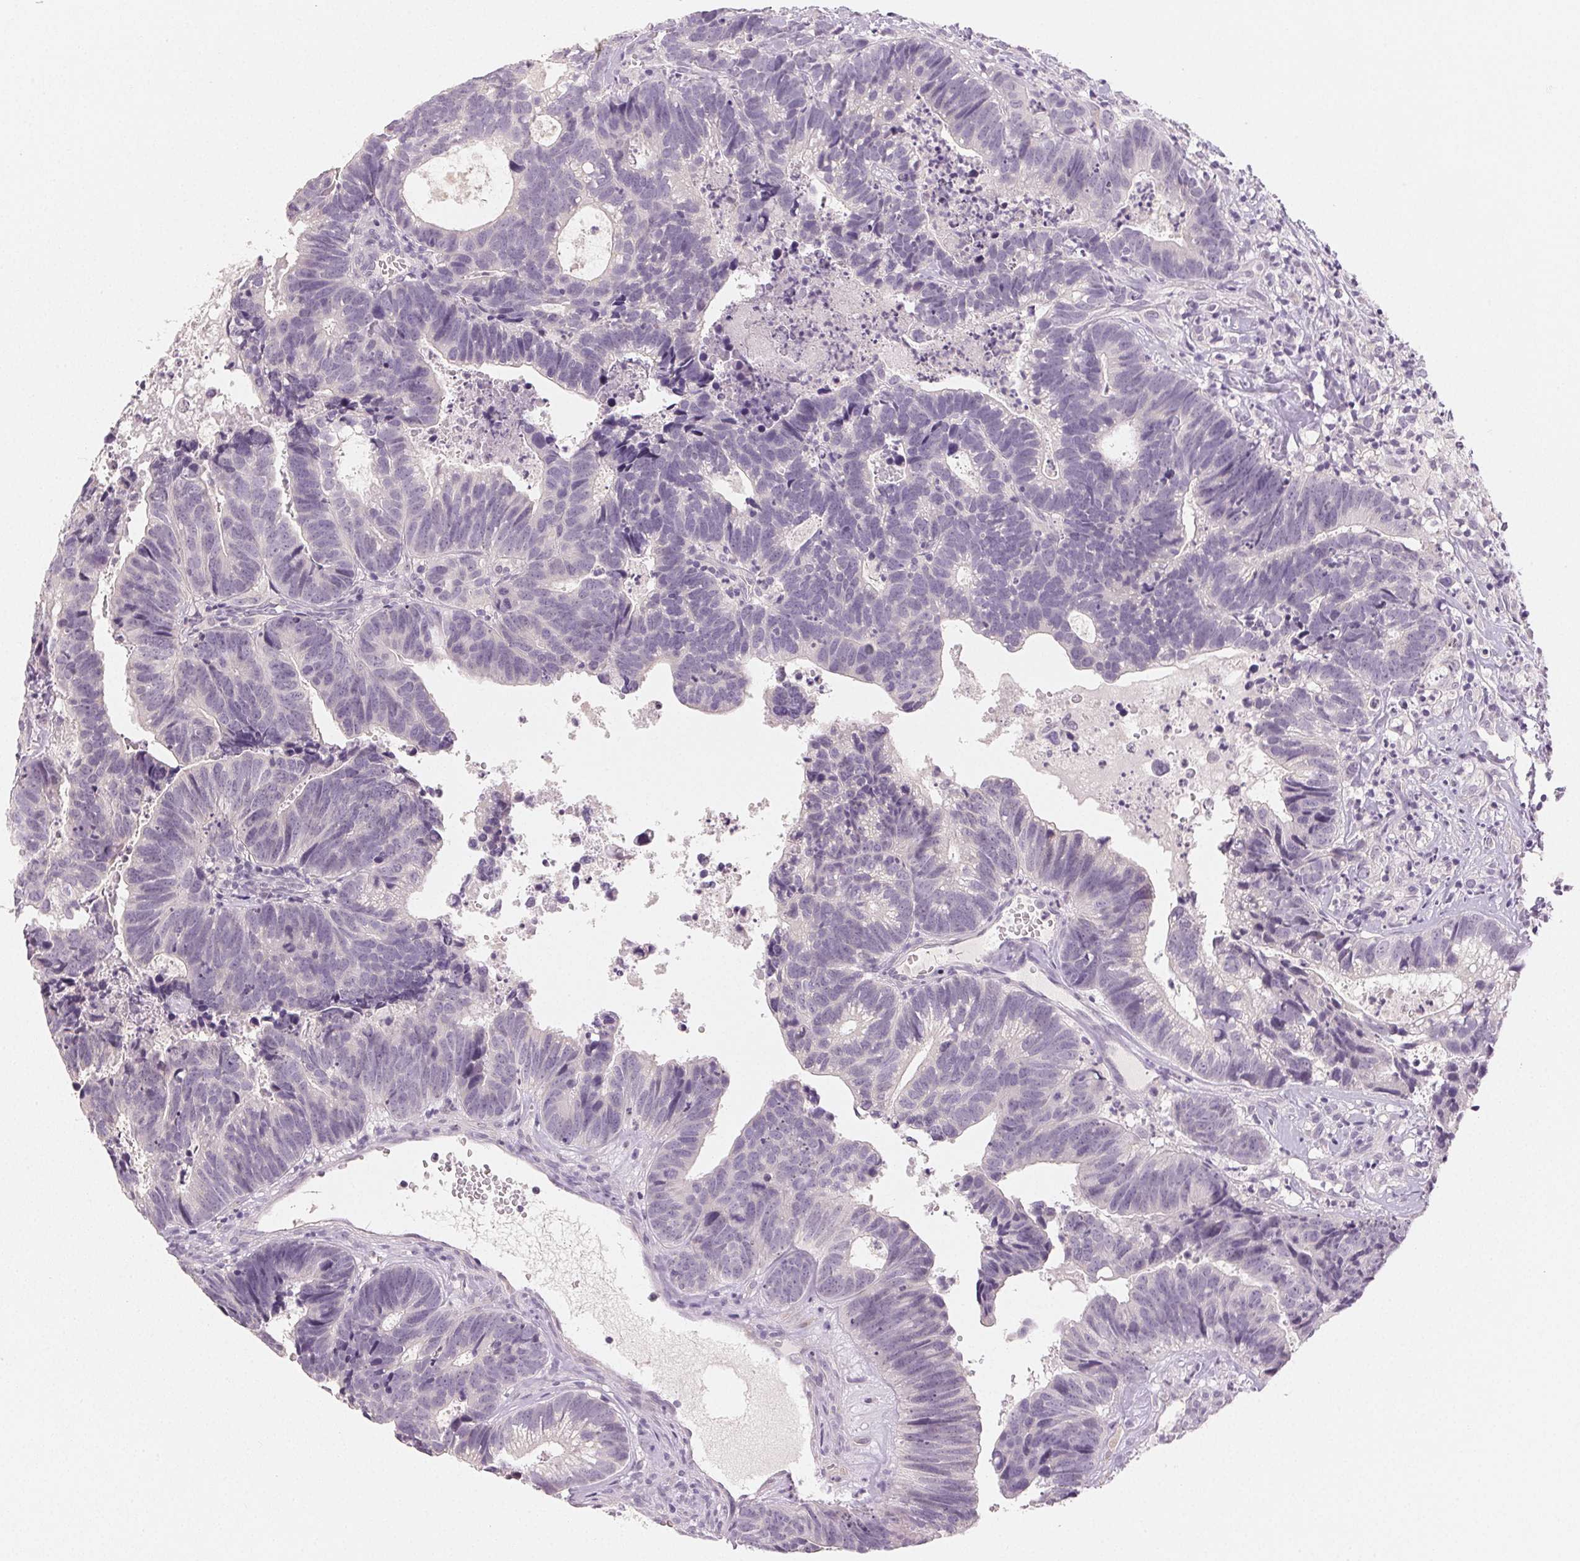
{"staining": {"intensity": "negative", "quantity": "none", "location": "none"}, "tissue": "head and neck cancer", "cell_type": "Tumor cells", "image_type": "cancer", "snomed": [{"axis": "morphology", "description": "Adenocarcinoma, NOS"}, {"axis": "topography", "description": "Head-Neck"}], "caption": "Head and neck cancer was stained to show a protein in brown. There is no significant expression in tumor cells.", "gene": "MAP1LC3A", "patient": {"sex": "male", "age": 62}}